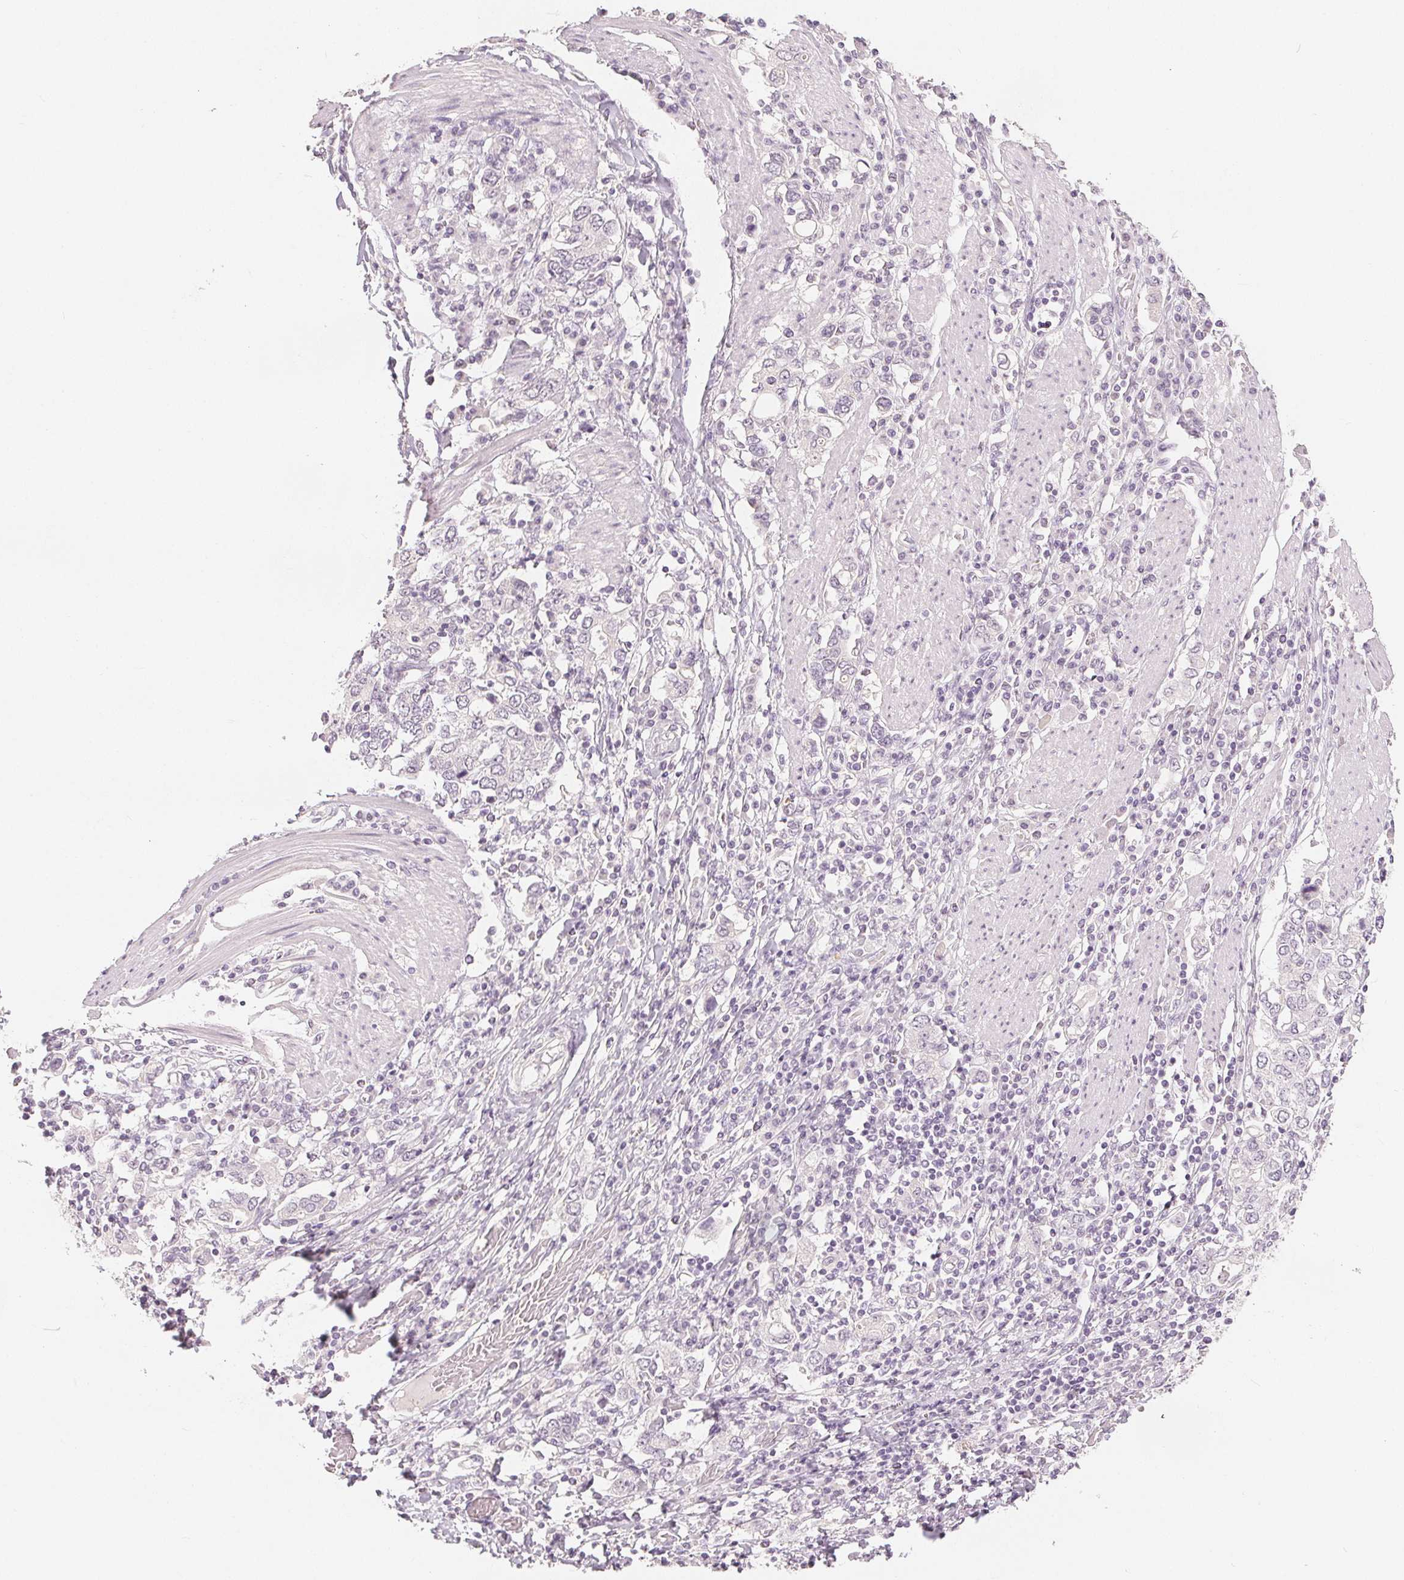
{"staining": {"intensity": "negative", "quantity": "none", "location": "none"}, "tissue": "stomach cancer", "cell_type": "Tumor cells", "image_type": "cancer", "snomed": [{"axis": "morphology", "description": "Adenocarcinoma, NOS"}, {"axis": "topography", "description": "Stomach, upper"}, {"axis": "topography", "description": "Stomach"}], "caption": "Histopathology image shows no significant protein positivity in tumor cells of adenocarcinoma (stomach).", "gene": "SLC27A5", "patient": {"sex": "male", "age": 62}}